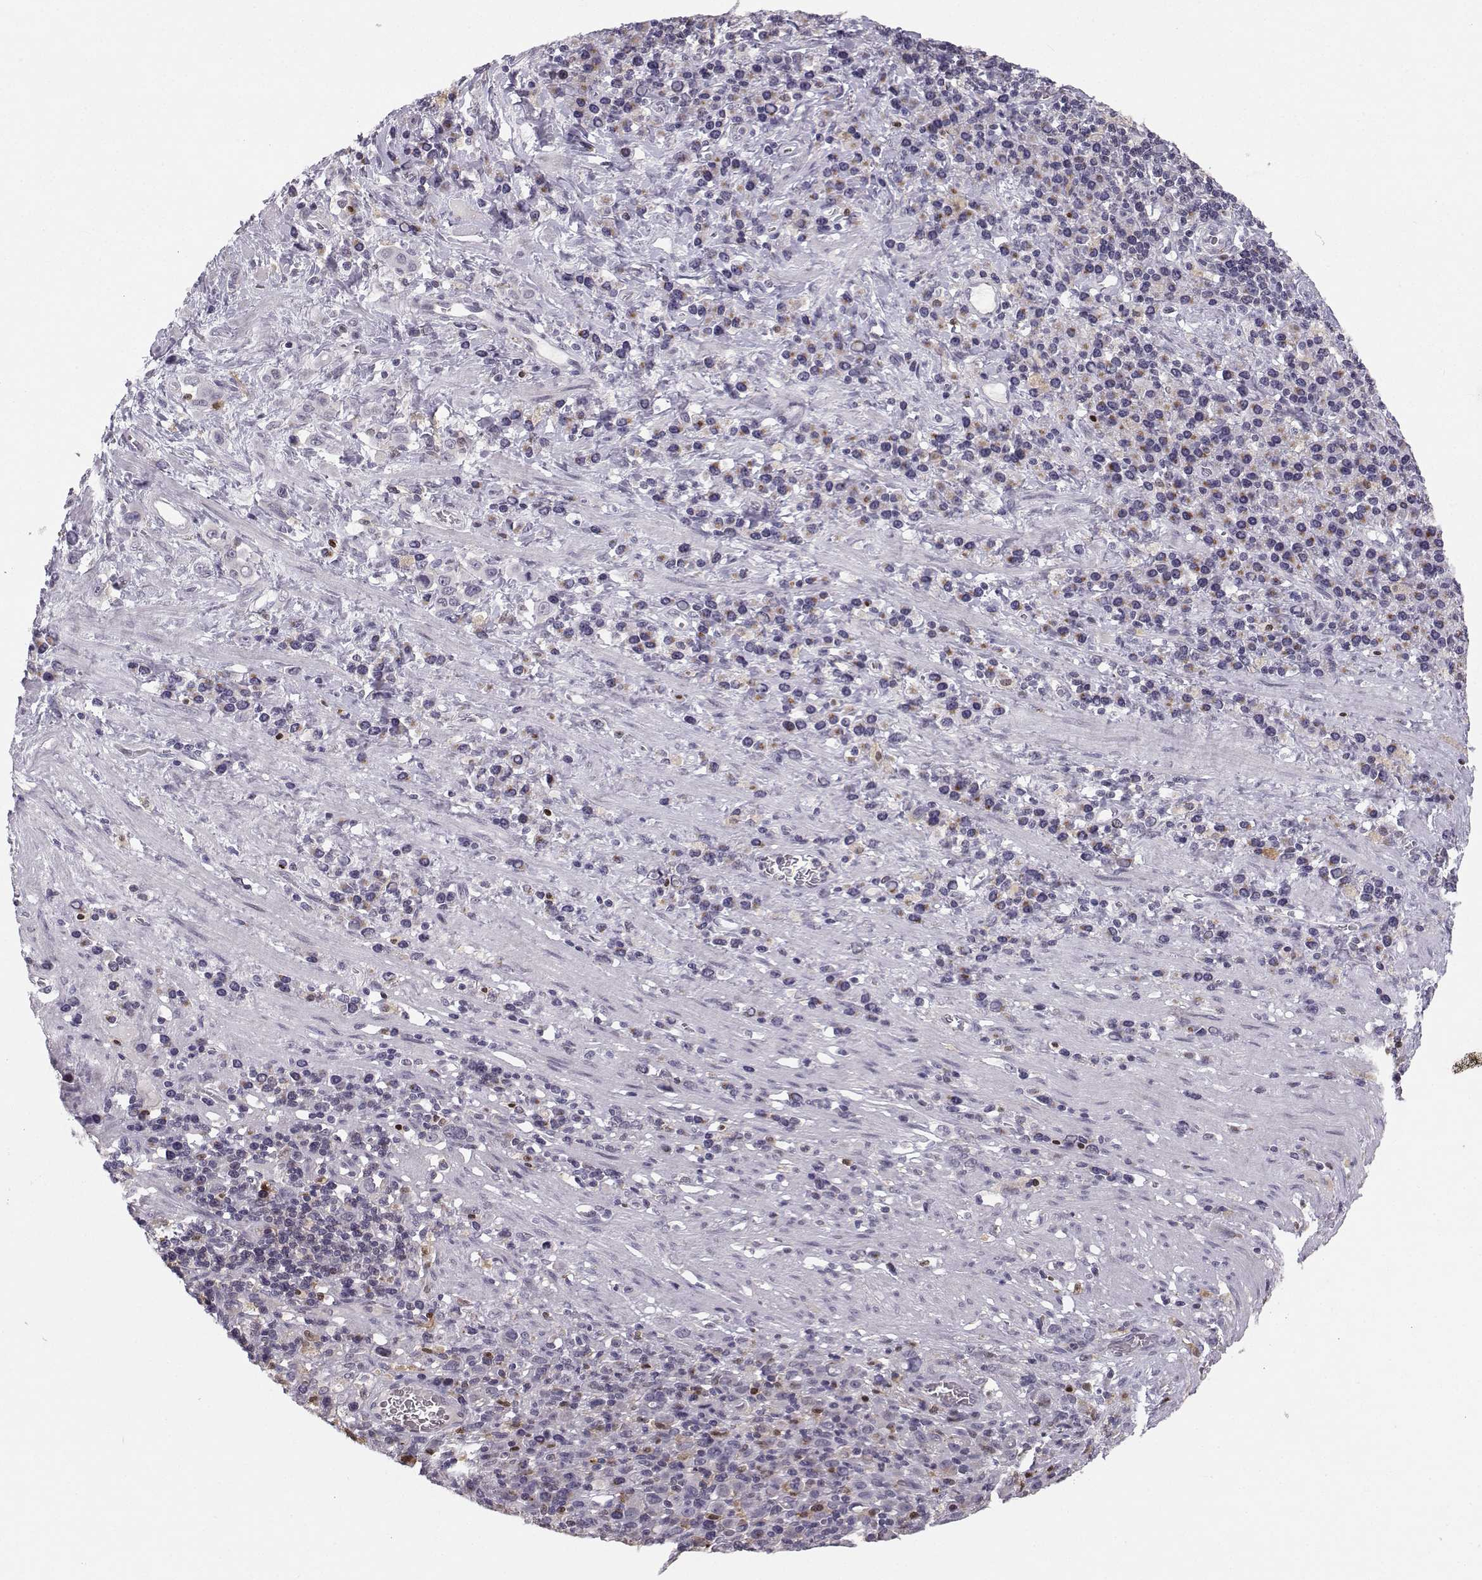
{"staining": {"intensity": "negative", "quantity": "none", "location": "none"}, "tissue": "stomach cancer", "cell_type": "Tumor cells", "image_type": "cancer", "snomed": [{"axis": "morphology", "description": "Adenocarcinoma, NOS"}, {"axis": "topography", "description": "Stomach, upper"}], "caption": "The image displays no significant positivity in tumor cells of stomach adenocarcinoma.", "gene": "HTR7", "patient": {"sex": "male", "age": 75}}